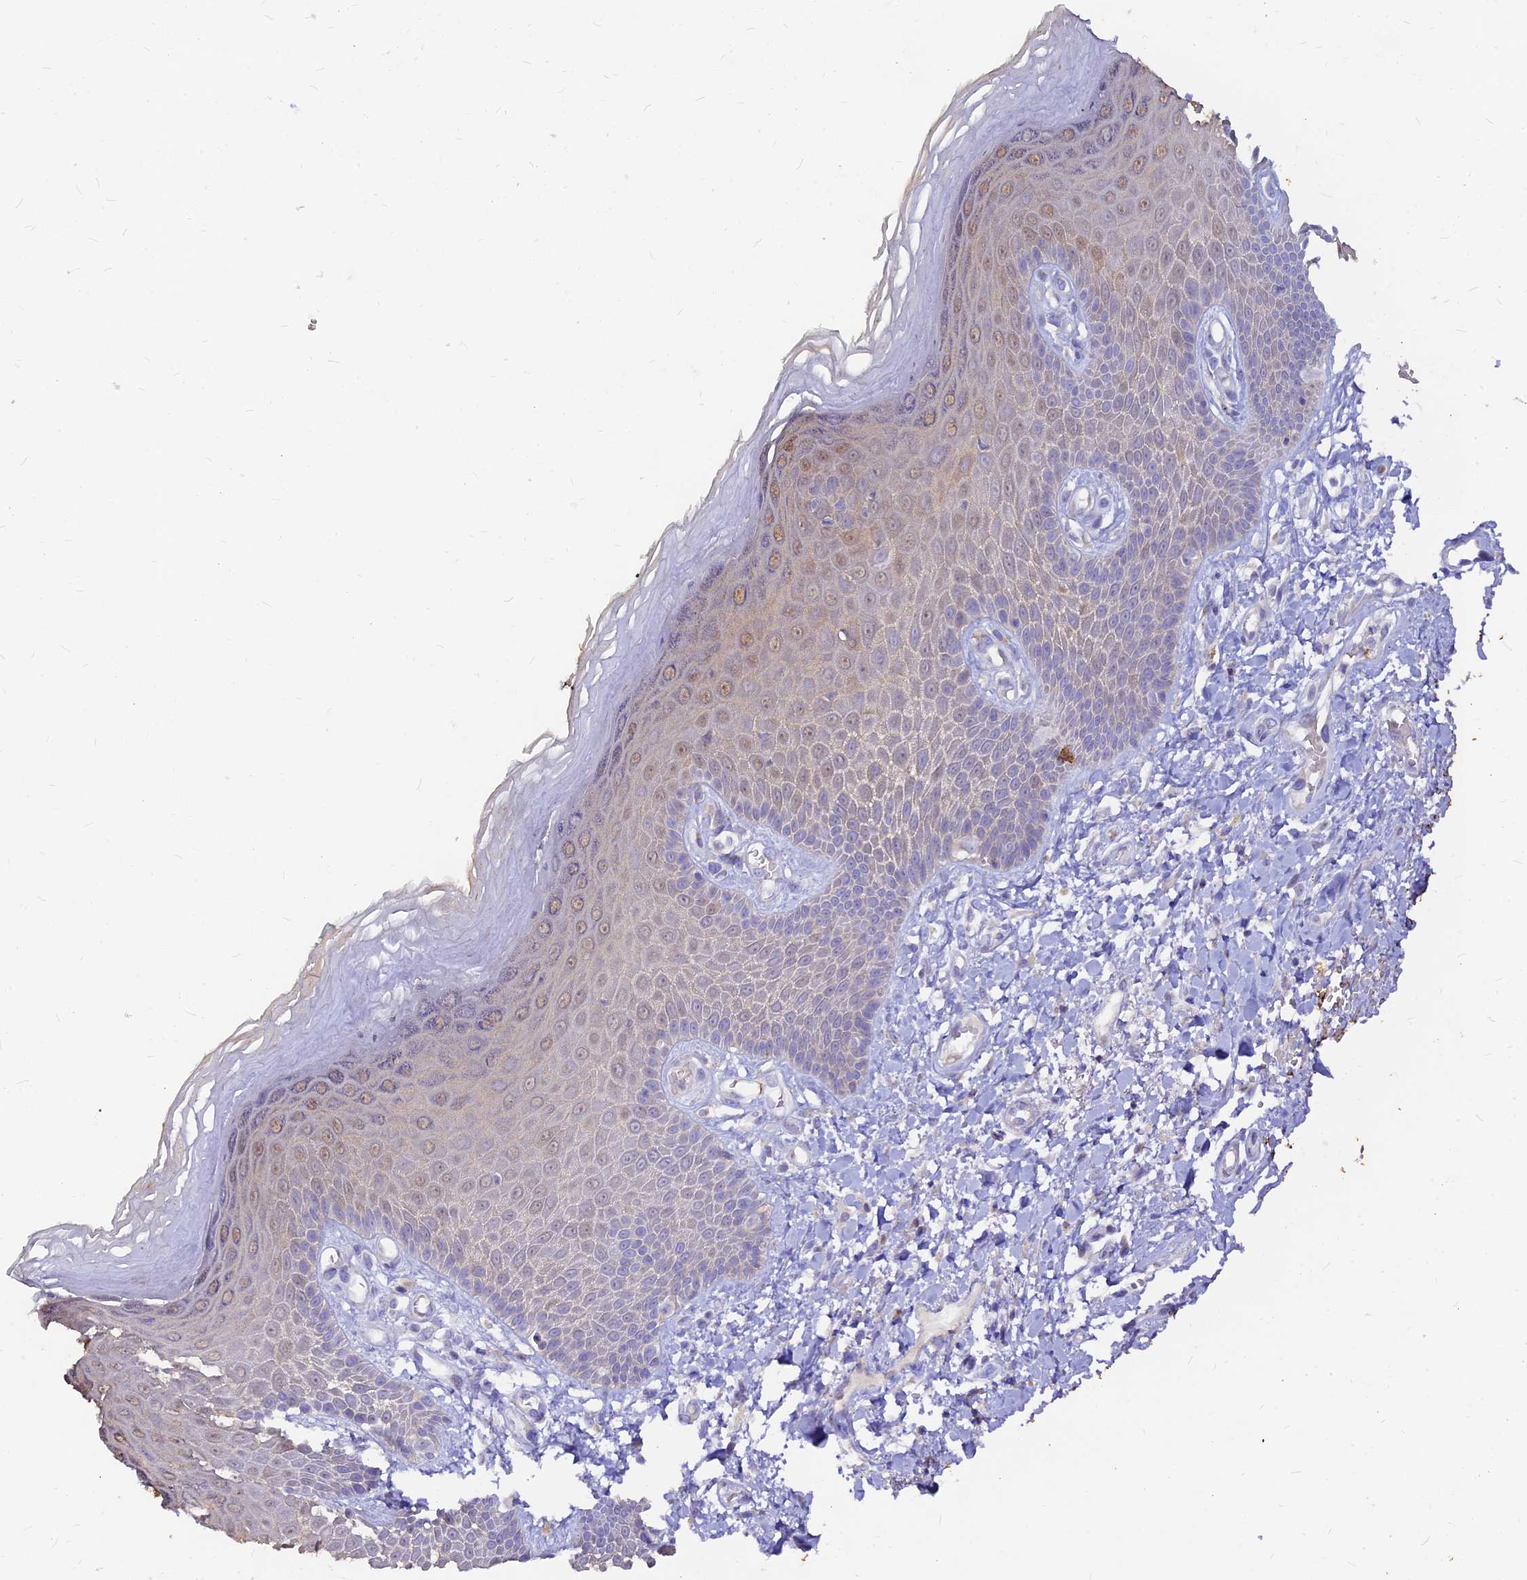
{"staining": {"intensity": "weak", "quantity": "25%-75%", "location": "nuclear"}, "tissue": "skin", "cell_type": "Epidermal cells", "image_type": "normal", "snomed": [{"axis": "morphology", "description": "Normal tissue, NOS"}, {"axis": "topography", "description": "Anal"}], "caption": "DAB (3,3'-diaminobenzidine) immunohistochemical staining of benign human skin demonstrates weak nuclear protein staining in approximately 25%-75% of epidermal cells.", "gene": "DENND2D", "patient": {"sex": "male", "age": 78}}